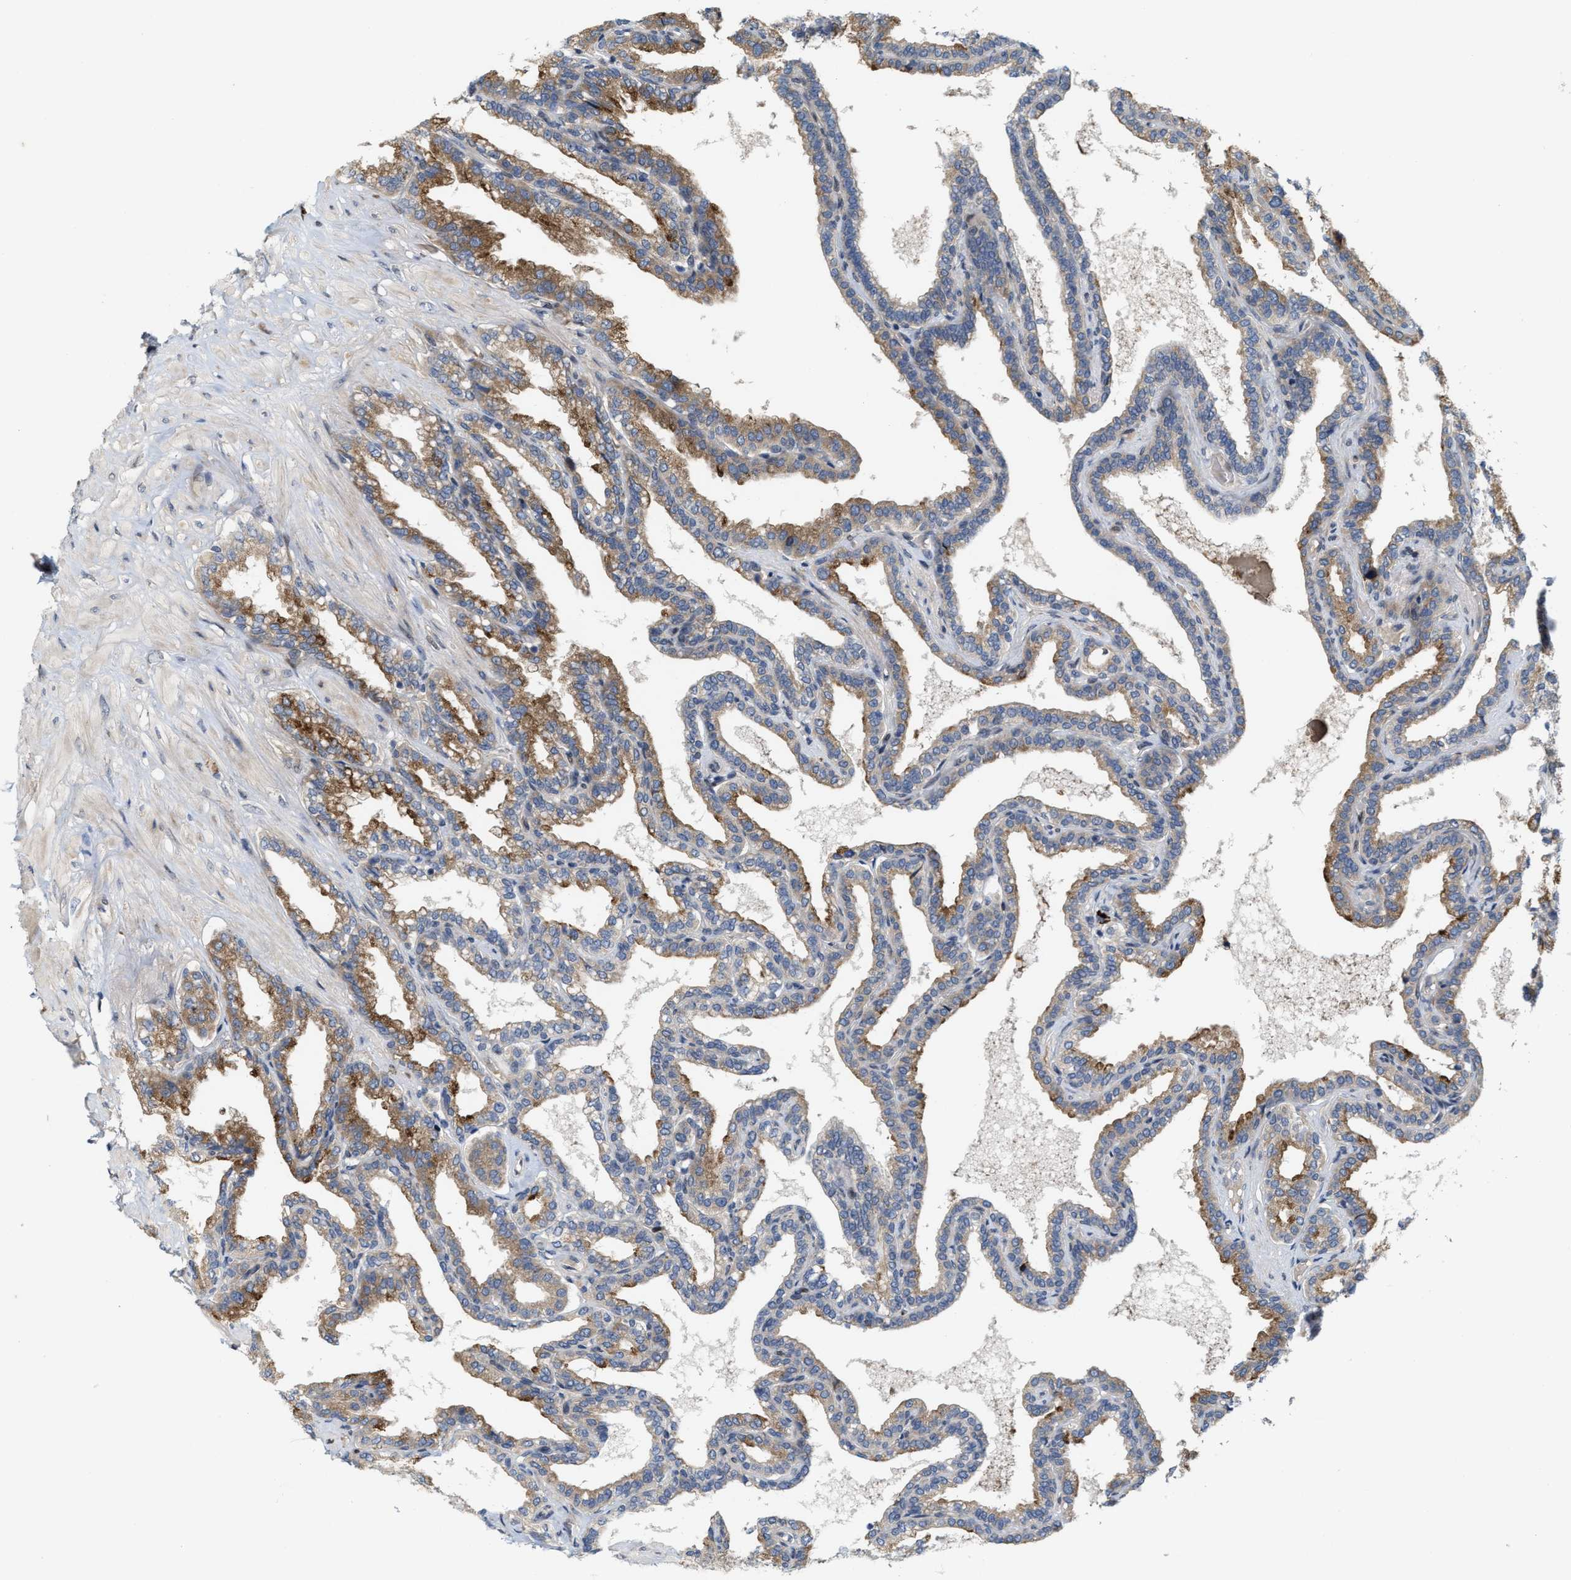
{"staining": {"intensity": "moderate", "quantity": "25%-75%", "location": "cytoplasmic/membranous"}, "tissue": "seminal vesicle", "cell_type": "Glandular cells", "image_type": "normal", "snomed": [{"axis": "morphology", "description": "Normal tissue, NOS"}, {"axis": "topography", "description": "Seminal veicle"}], "caption": "This photomicrograph displays immunohistochemistry staining of normal human seminal vesicle, with medium moderate cytoplasmic/membranous expression in about 25%-75% of glandular cells.", "gene": "TCF4", "patient": {"sex": "male", "age": 46}}